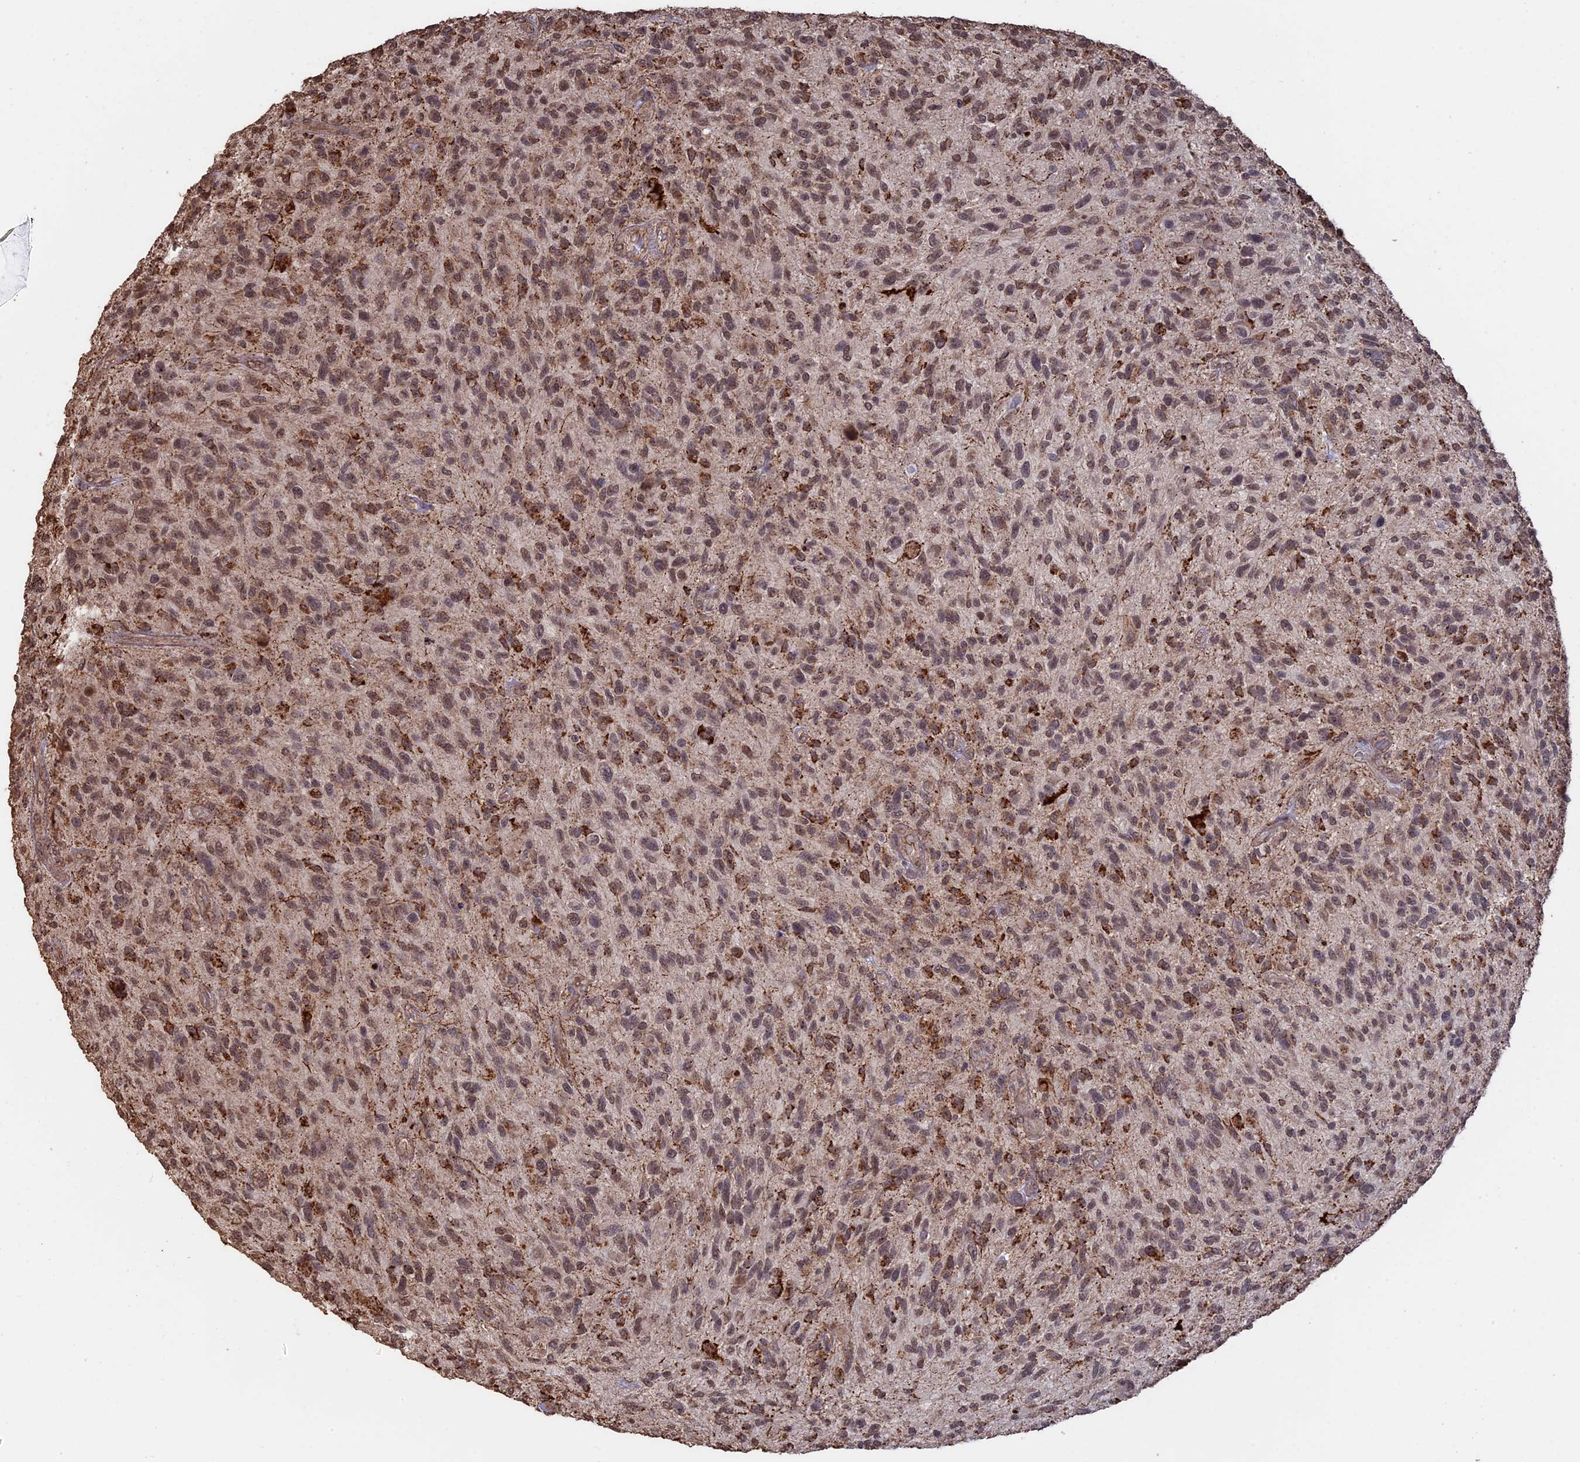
{"staining": {"intensity": "moderate", "quantity": ">75%", "location": "cytoplasmic/membranous,nuclear"}, "tissue": "glioma", "cell_type": "Tumor cells", "image_type": "cancer", "snomed": [{"axis": "morphology", "description": "Glioma, malignant, High grade"}, {"axis": "topography", "description": "Brain"}], "caption": "Protein staining of high-grade glioma (malignant) tissue reveals moderate cytoplasmic/membranous and nuclear staining in about >75% of tumor cells.", "gene": "FAM210B", "patient": {"sex": "male", "age": 47}}